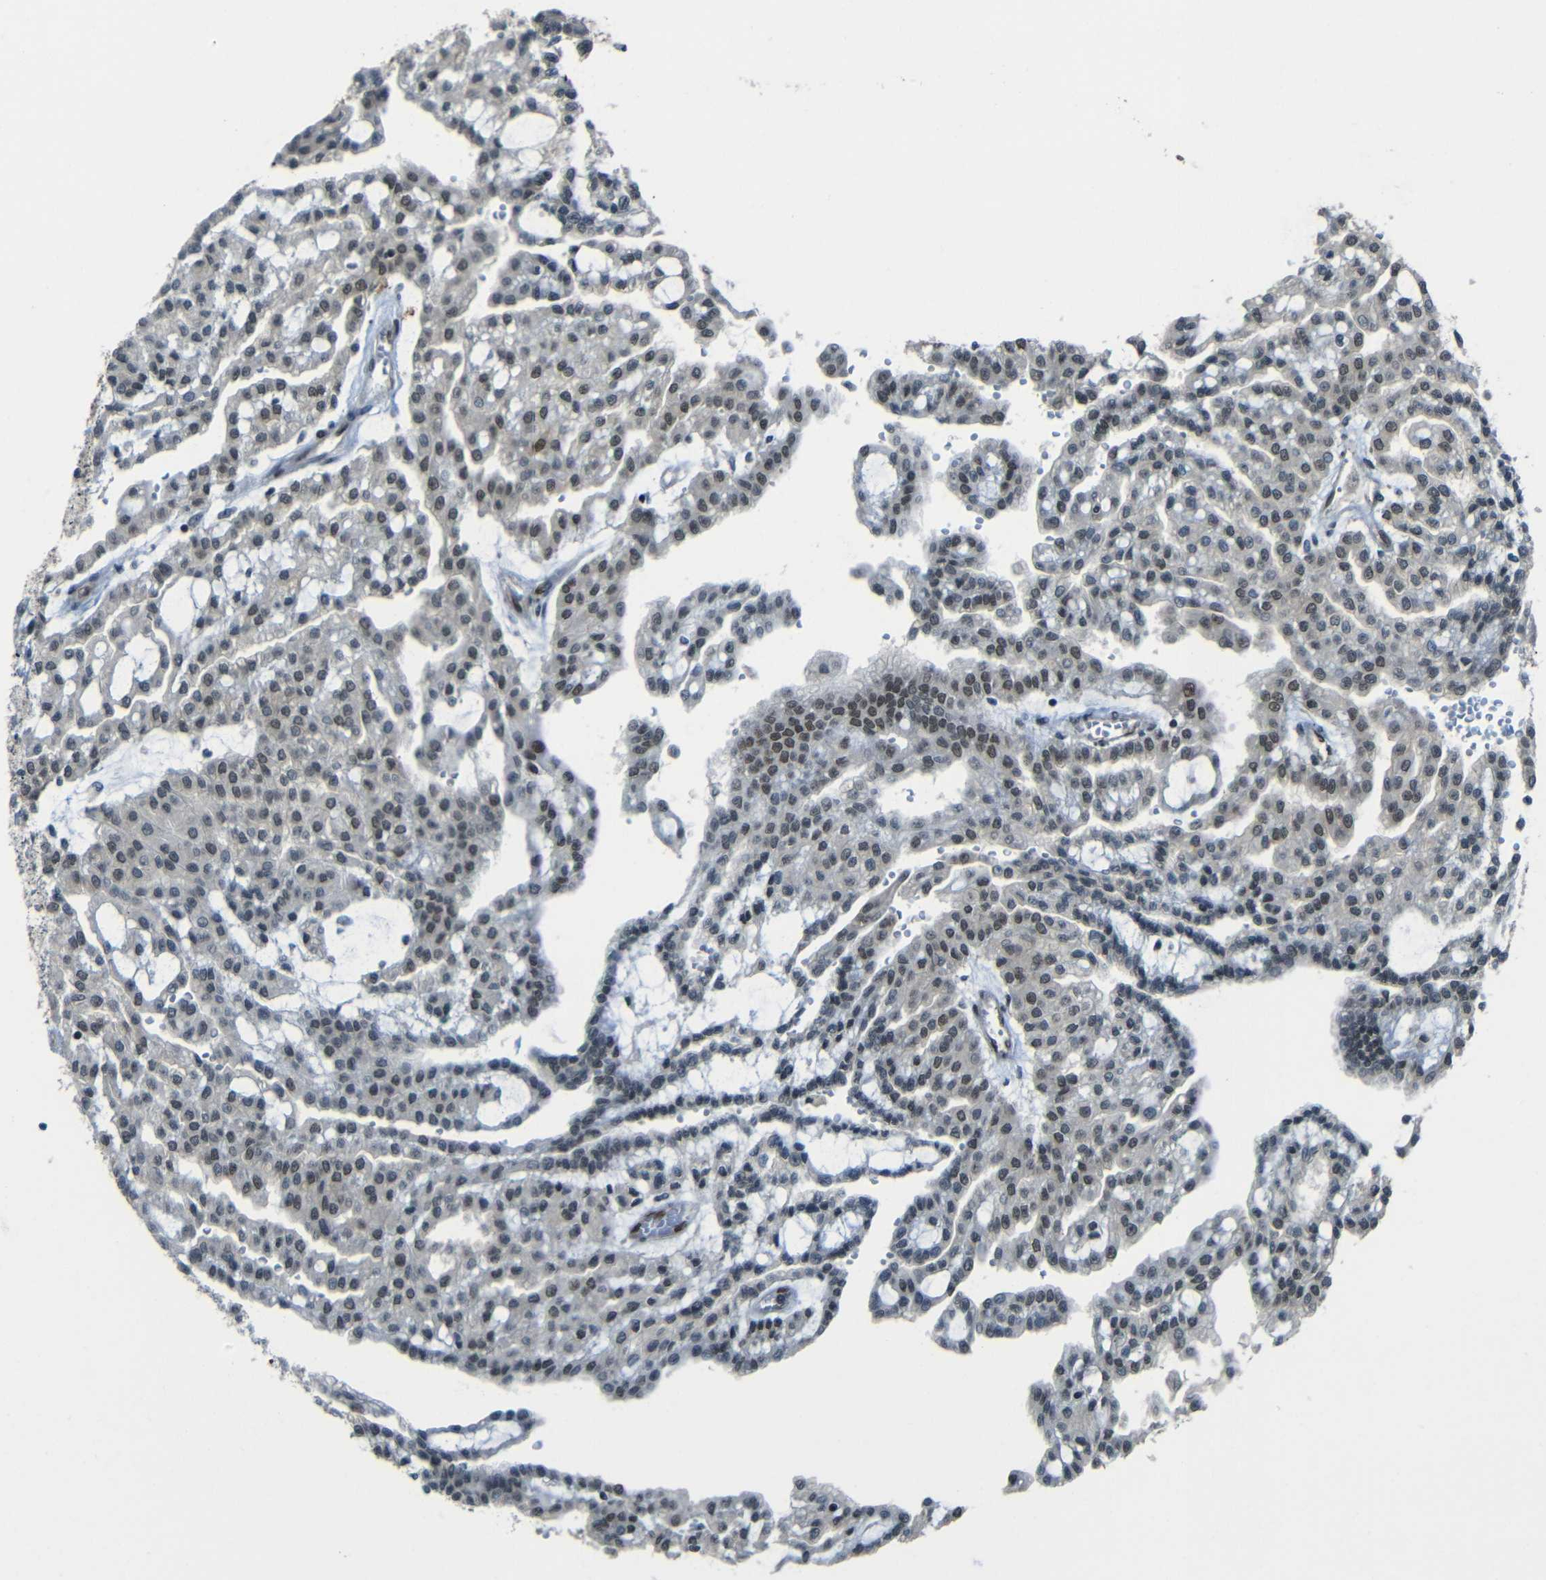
{"staining": {"intensity": "weak", "quantity": "<25%", "location": "nuclear"}, "tissue": "renal cancer", "cell_type": "Tumor cells", "image_type": "cancer", "snomed": [{"axis": "morphology", "description": "Adenocarcinoma, NOS"}, {"axis": "topography", "description": "Kidney"}], "caption": "Renal cancer was stained to show a protein in brown. There is no significant positivity in tumor cells.", "gene": "PSIP1", "patient": {"sex": "male", "age": 63}}